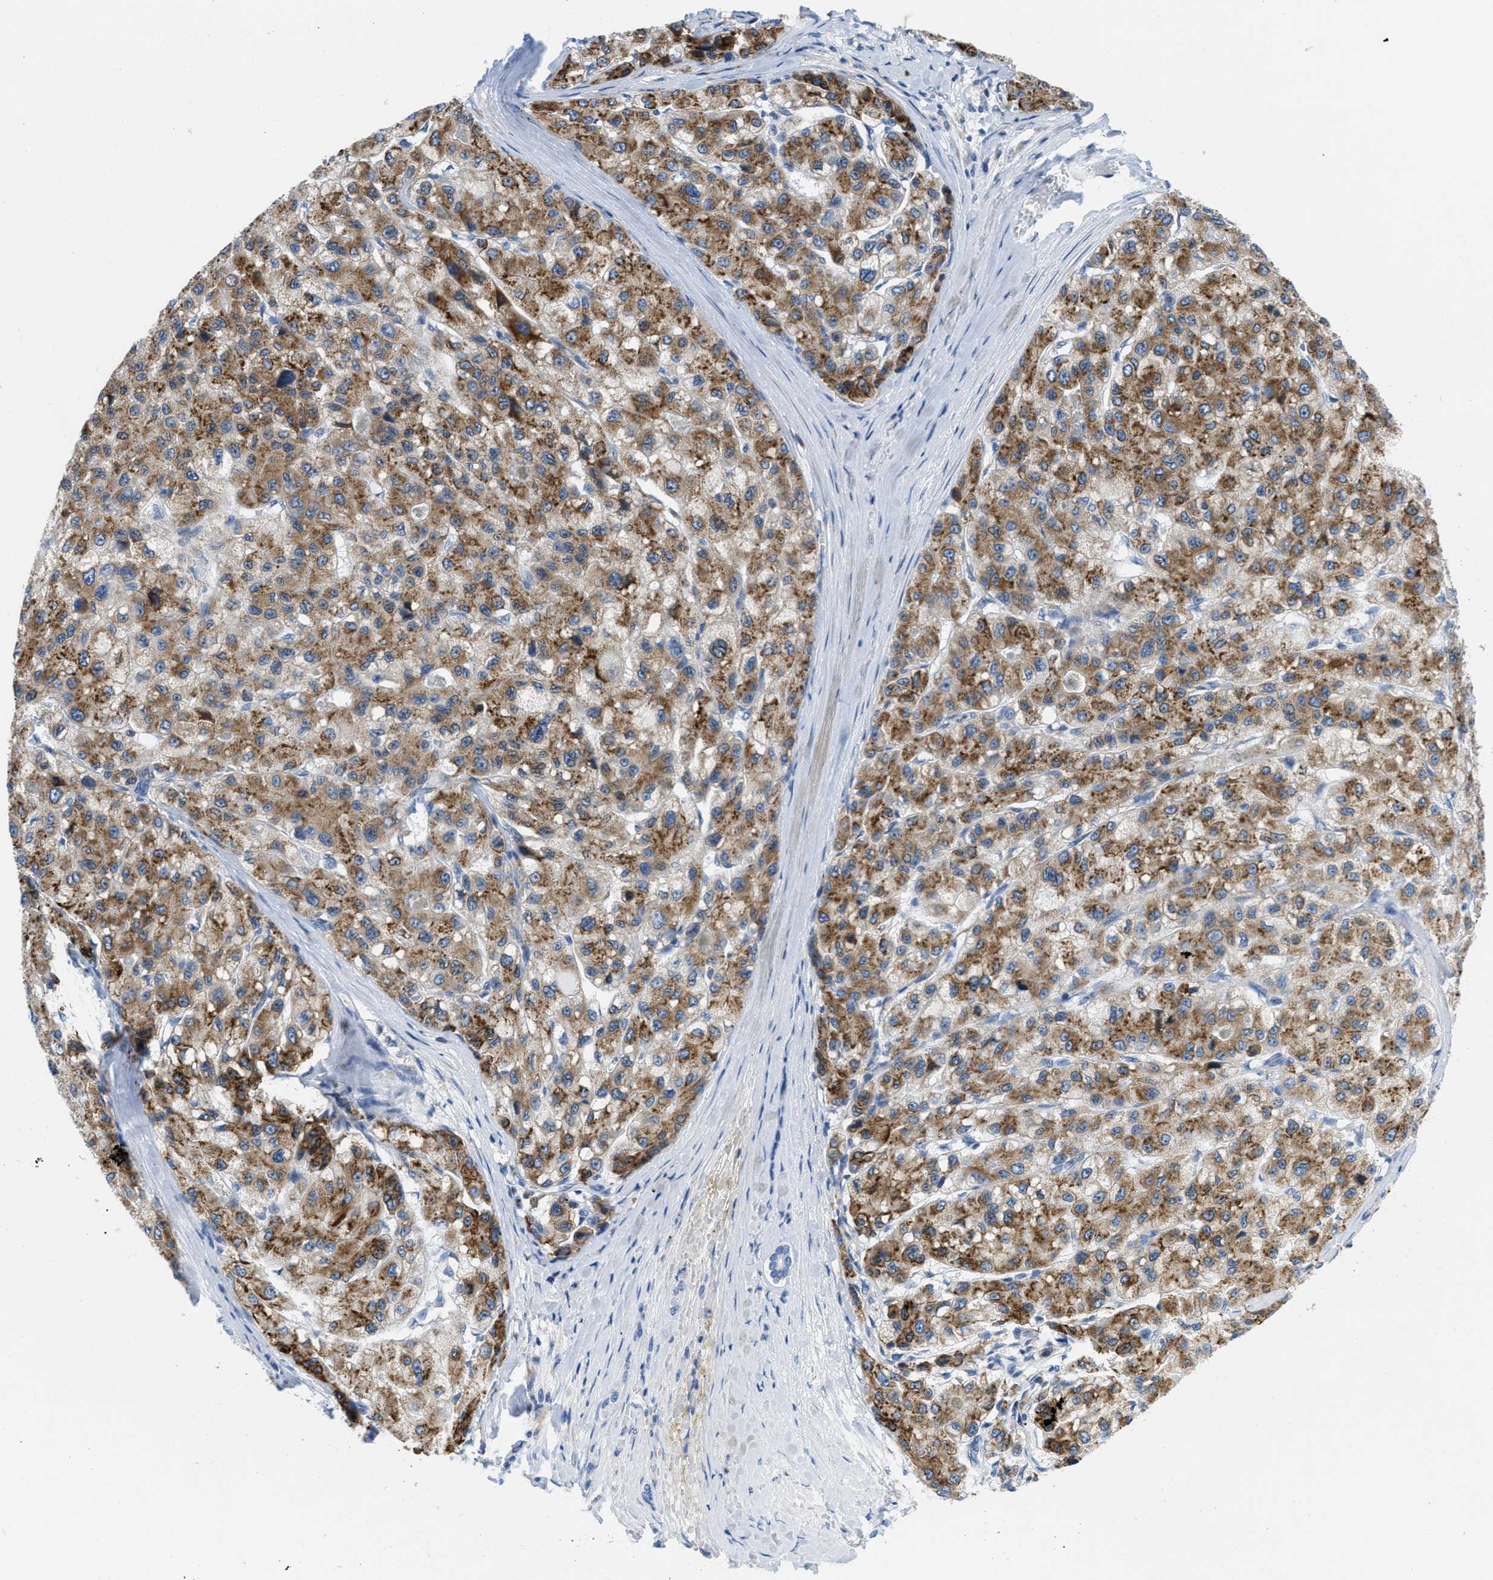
{"staining": {"intensity": "moderate", "quantity": ">75%", "location": "cytoplasmic/membranous"}, "tissue": "liver cancer", "cell_type": "Tumor cells", "image_type": "cancer", "snomed": [{"axis": "morphology", "description": "Carcinoma, Hepatocellular, NOS"}, {"axis": "topography", "description": "Liver"}], "caption": "Liver cancer (hepatocellular carcinoma) stained with a brown dye reveals moderate cytoplasmic/membranous positive staining in approximately >75% of tumor cells.", "gene": "PTDSS1", "patient": {"sex": "male", "age": 80}}